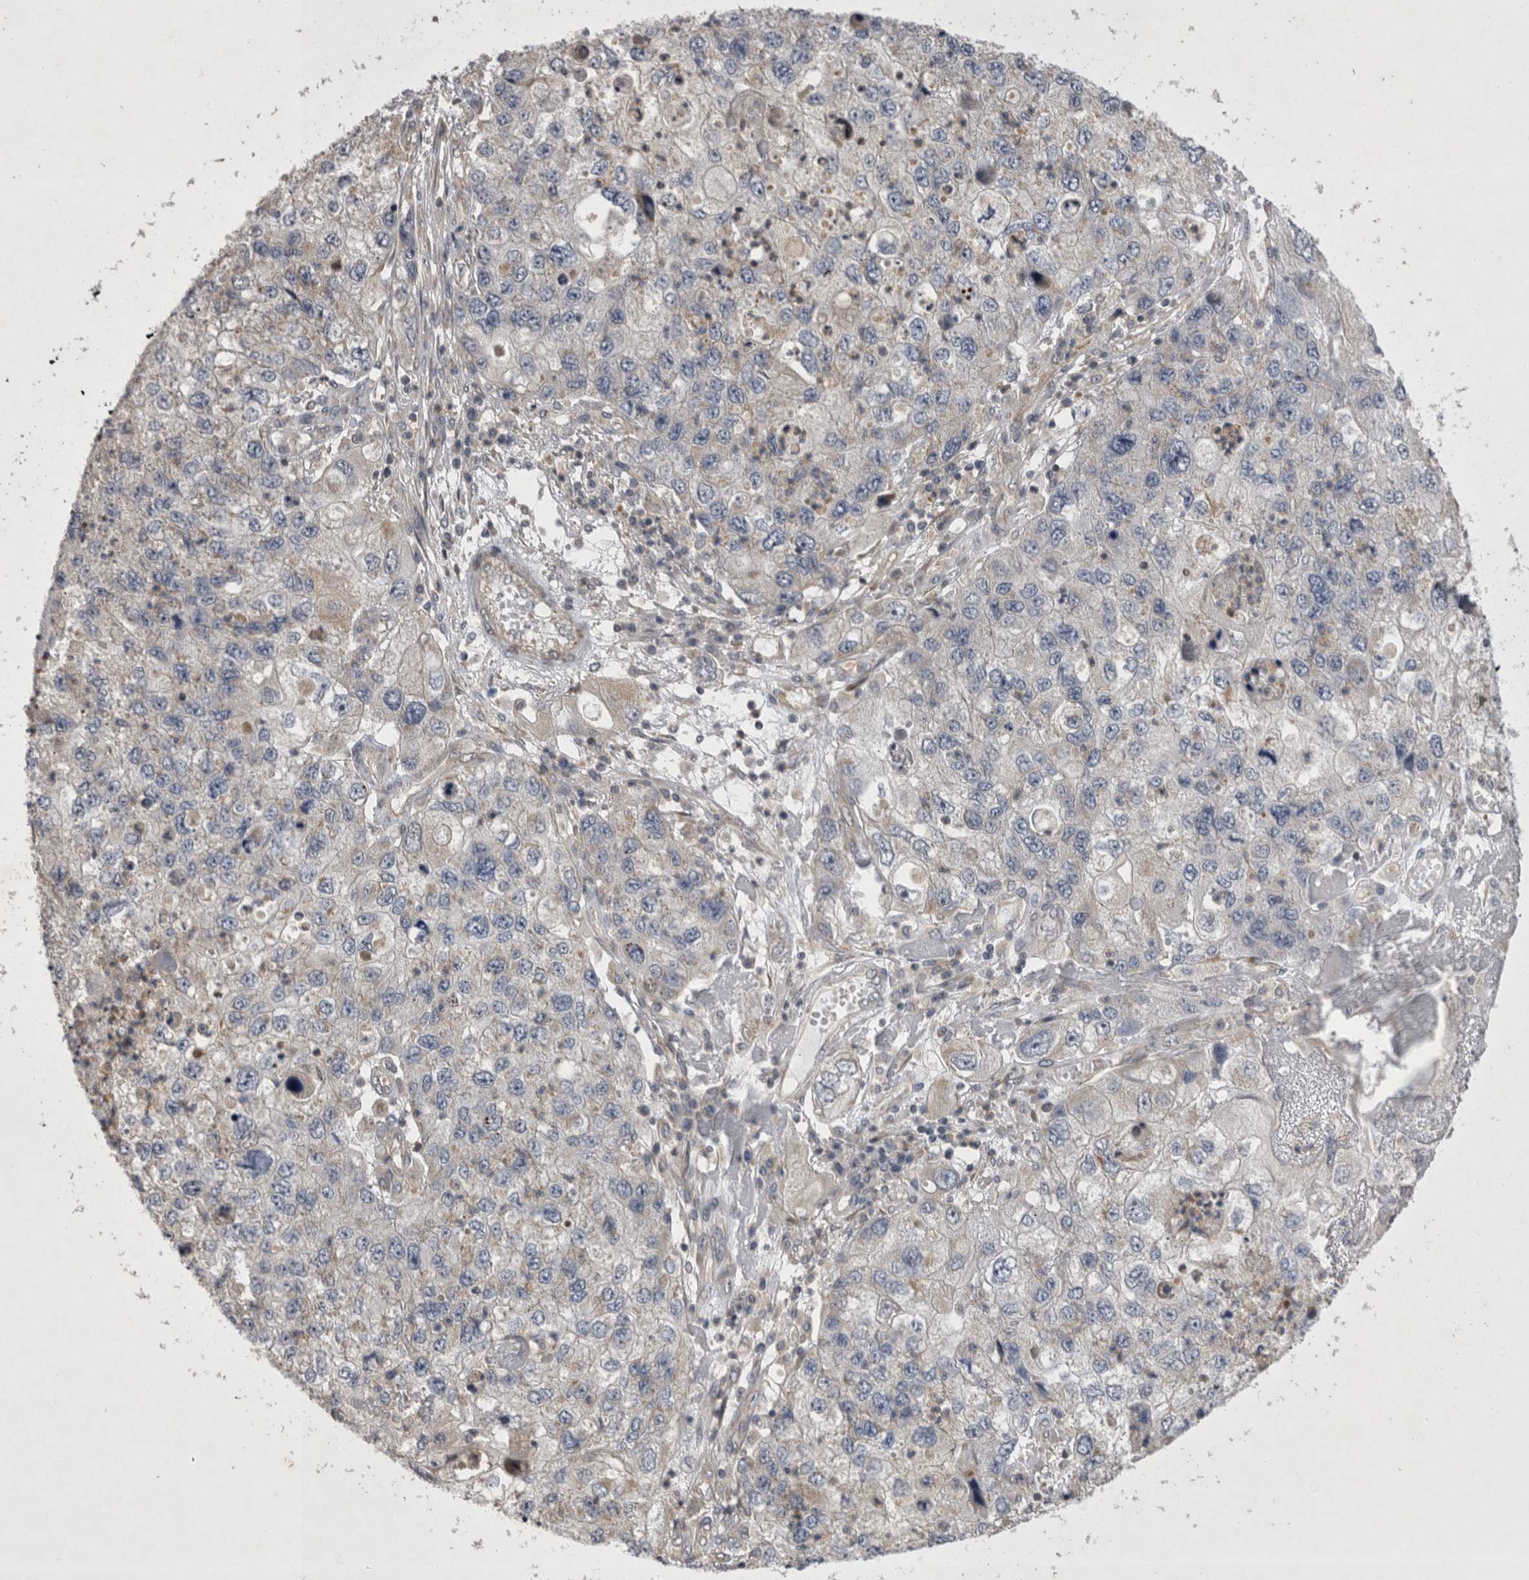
{"staining": {"intensity": "negative", "quantity": "none", "location": "none"}, "tissue": "endometrial cancer", "cell_type": "Tumor cells", "image_type": "cancer", "snomed": [{"axis": "morphology", "description": "Adenocarcinoma, NOS"}, {"axis": "topography", "description": "Endometrium"}], "caption": "Histopathology image shows no significant protein expression in tumor cells of adenocarcinoma (endometrial). (DAB (3,3'-diaminobenzidine) immunohistochemistry (IHC) with hematoxylin counter stain).", "gene": "TSPOAP1", "patient": {"sex": "female", "age": 49}}